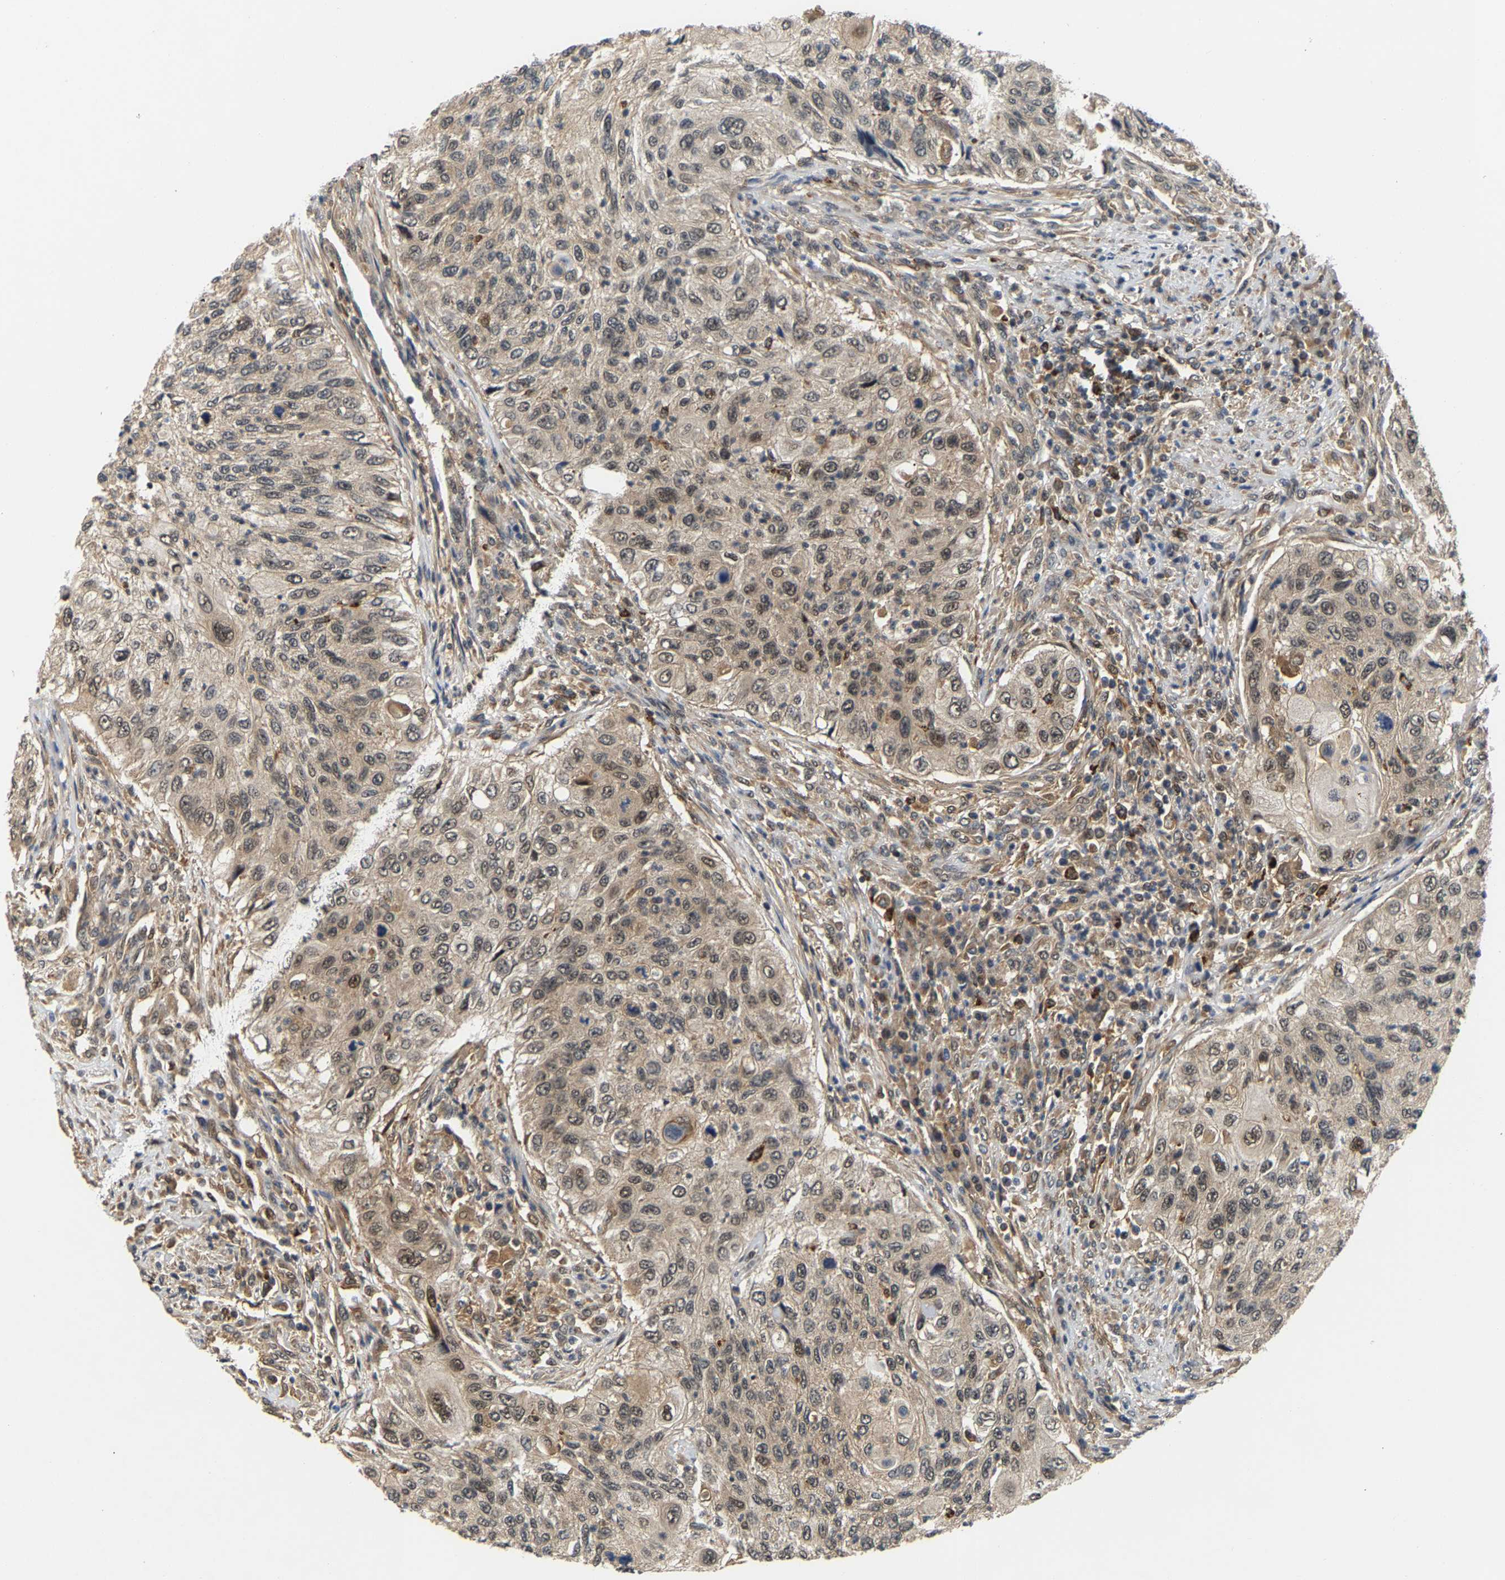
{"staining": {"intensity": "weak", "quantity": ">75%", "location": "cytoplasmic/membranous,nuclear"}, "tissue": "urothelial cancer", "cell_type": "Tumor cells", "image_type": "cancer", "snomed": [{"axis": "morphology", "description": "Urothelial carcinoma, High grade"}, {"axis": "topography", "description": "Urinary bladder"}], "caption": "Urothelial cancer was stained to show a protein in brown. There is low levels of weak cytoplasmic/membranous and nuclear positivity in approximately >75% of tumor cells.", "gene": "LARP6", "patient": {"sex": "female", "age": 60}}